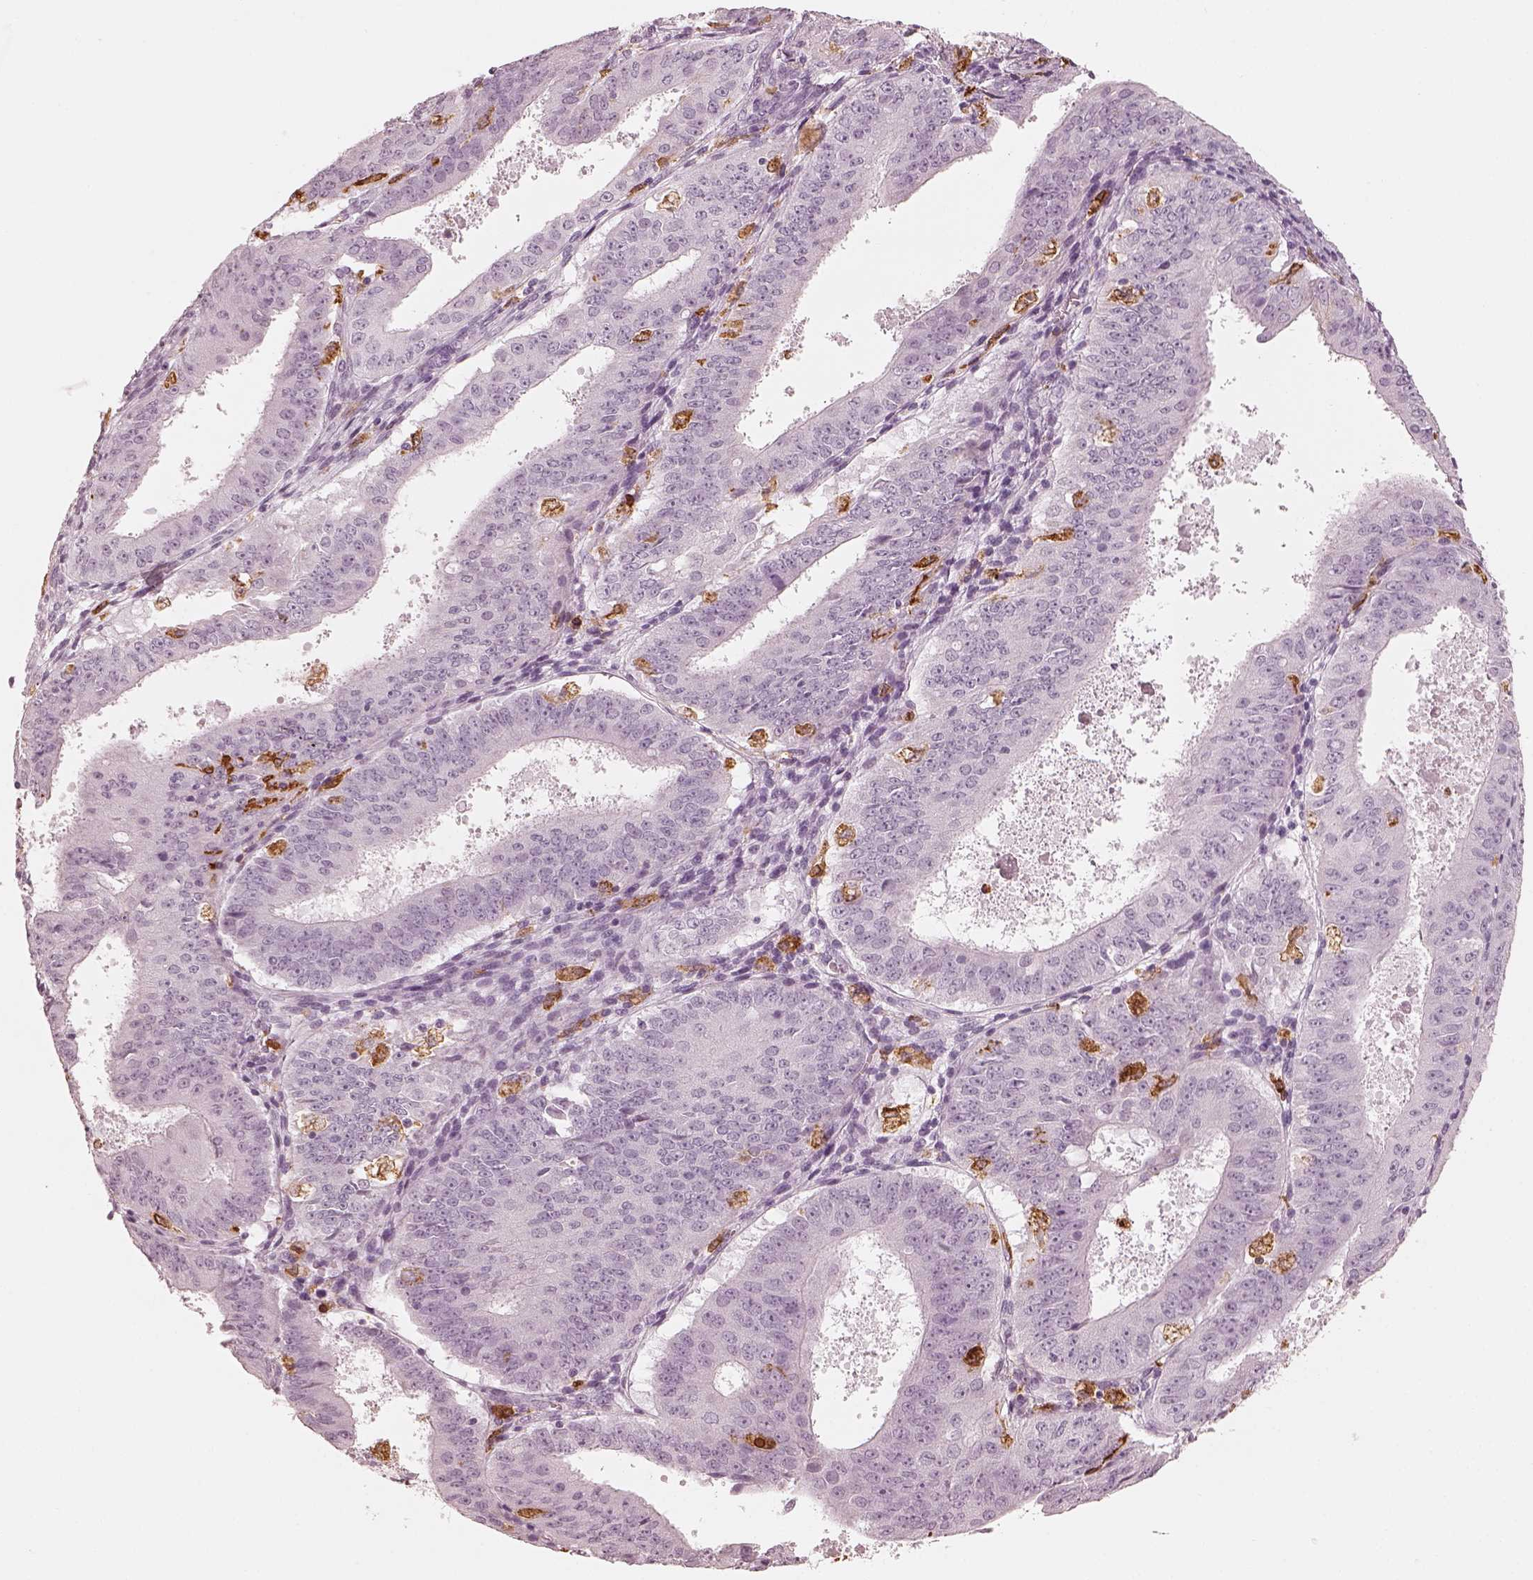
{"staining": {"intensity": "negative", "quantity": "none", "location": "none"}, "tissue": "ovarian cancer", "cell_type": "Tumor cells", "image_type": "cancer", "snomed": [{"axis": "morphology", "description": "Carcinoma, endometroid"}, {"axis": "topography", "description": "Ovary"}], "caption": "Endometroid carcinoma (ovarian) stained for a protein using immunohistochemistry (IHC) reveals no expression tumor cells.", "gene": "ALOX5", "patient": {"sex": "female", "age": 42}}